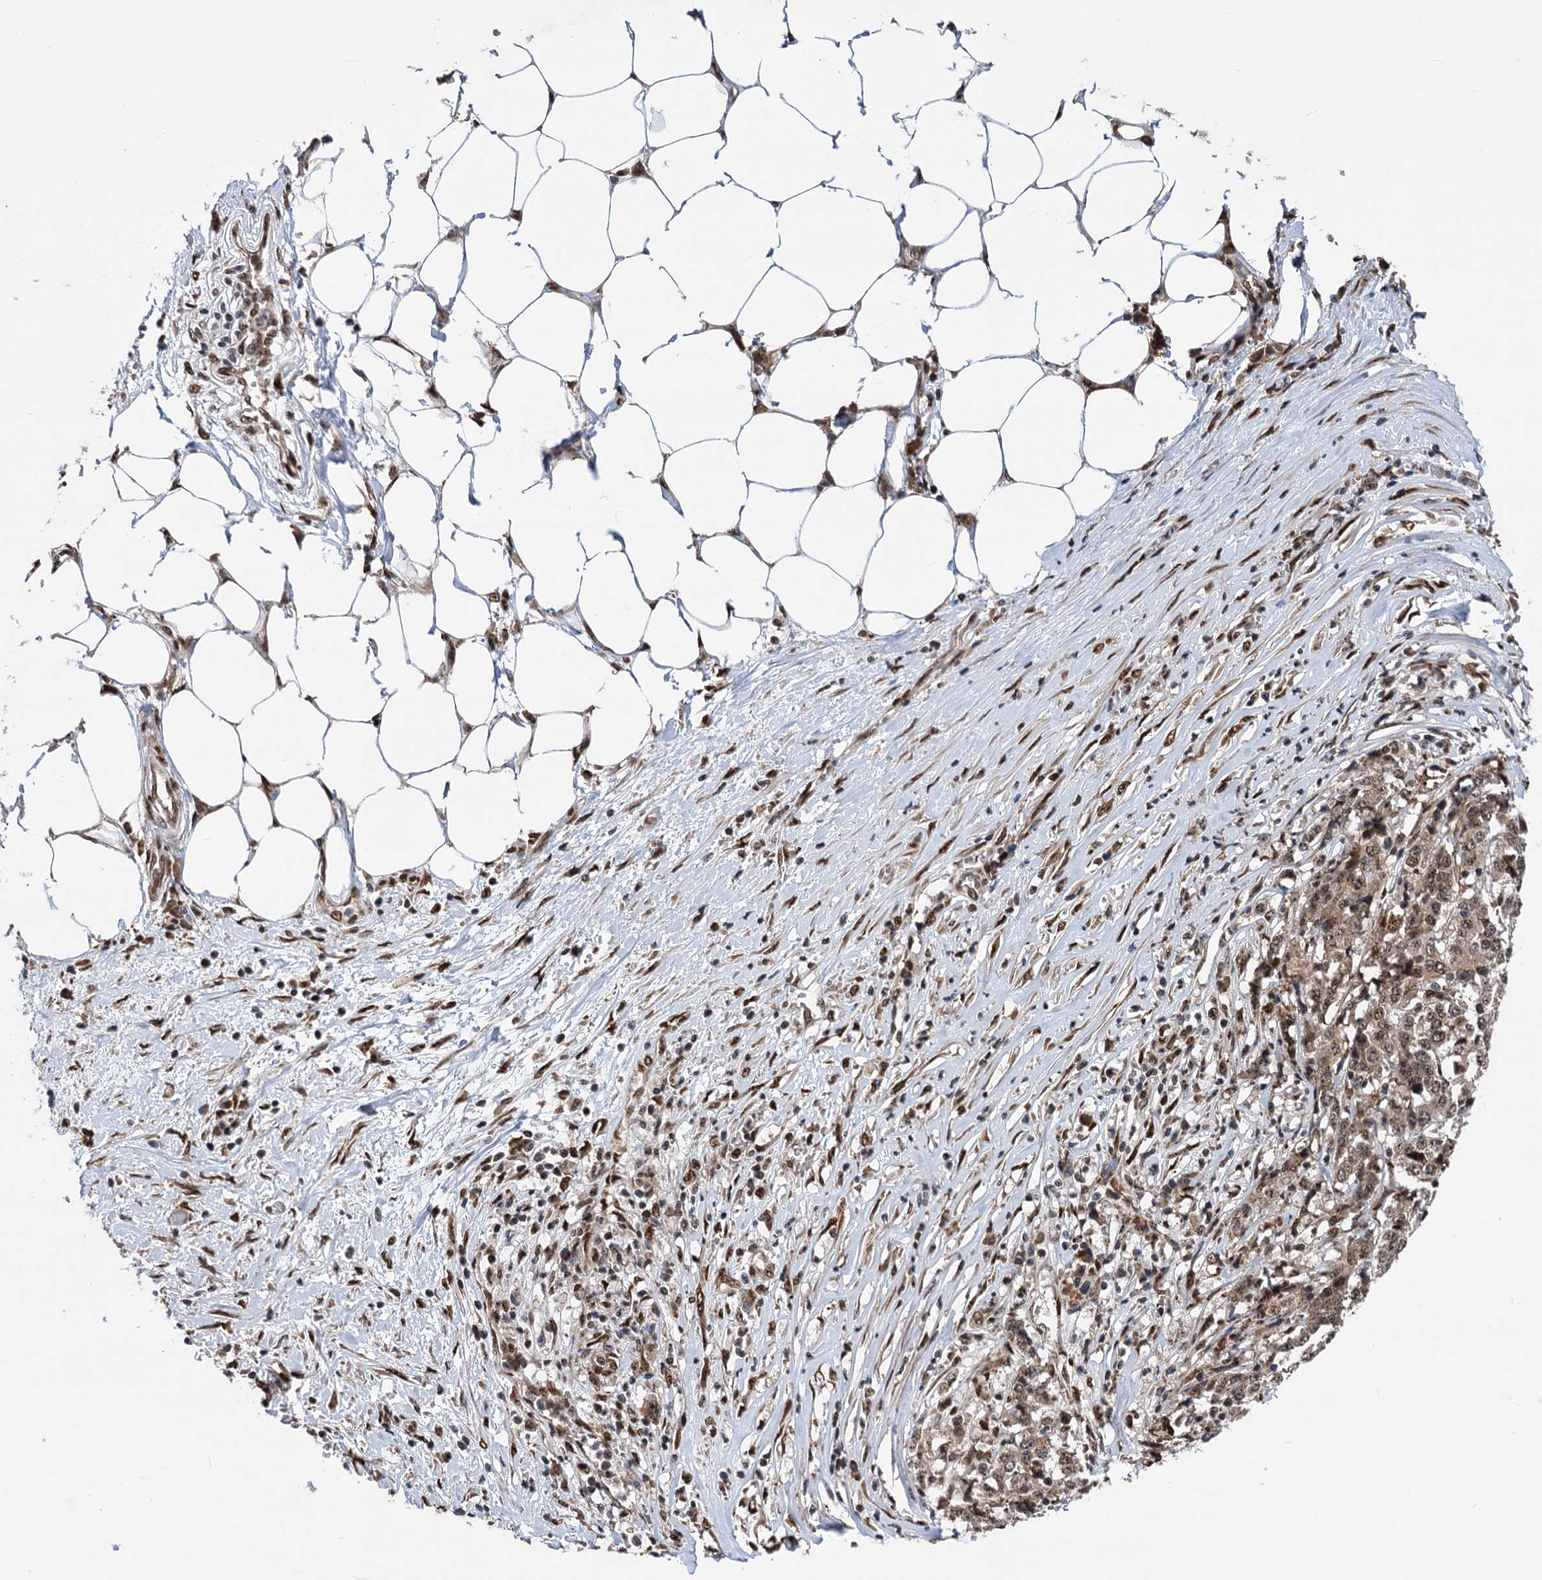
{"staining": {"intensity": "moderate", "quantity": ">75%", "location": "cytoplasmic/membranous,nuclear"}, "tissue": "stomach cancer", "cell_type": "Tumor cells", "image_type": "cancer", "snomed": [{"axis": "morphology", "description": "Adenocarcinoma, NOS"}, {"axis": "topography", "description": "Stomach"}], "caption": "The histopathology image reveals a brown stain indicating the presence of a protein in the cytoplasmic/membranous and nuclear of tumor cells in stomach adenocarcinoma.", "gene": "MESD", "patient": {"sex": "male", "age": 59}}